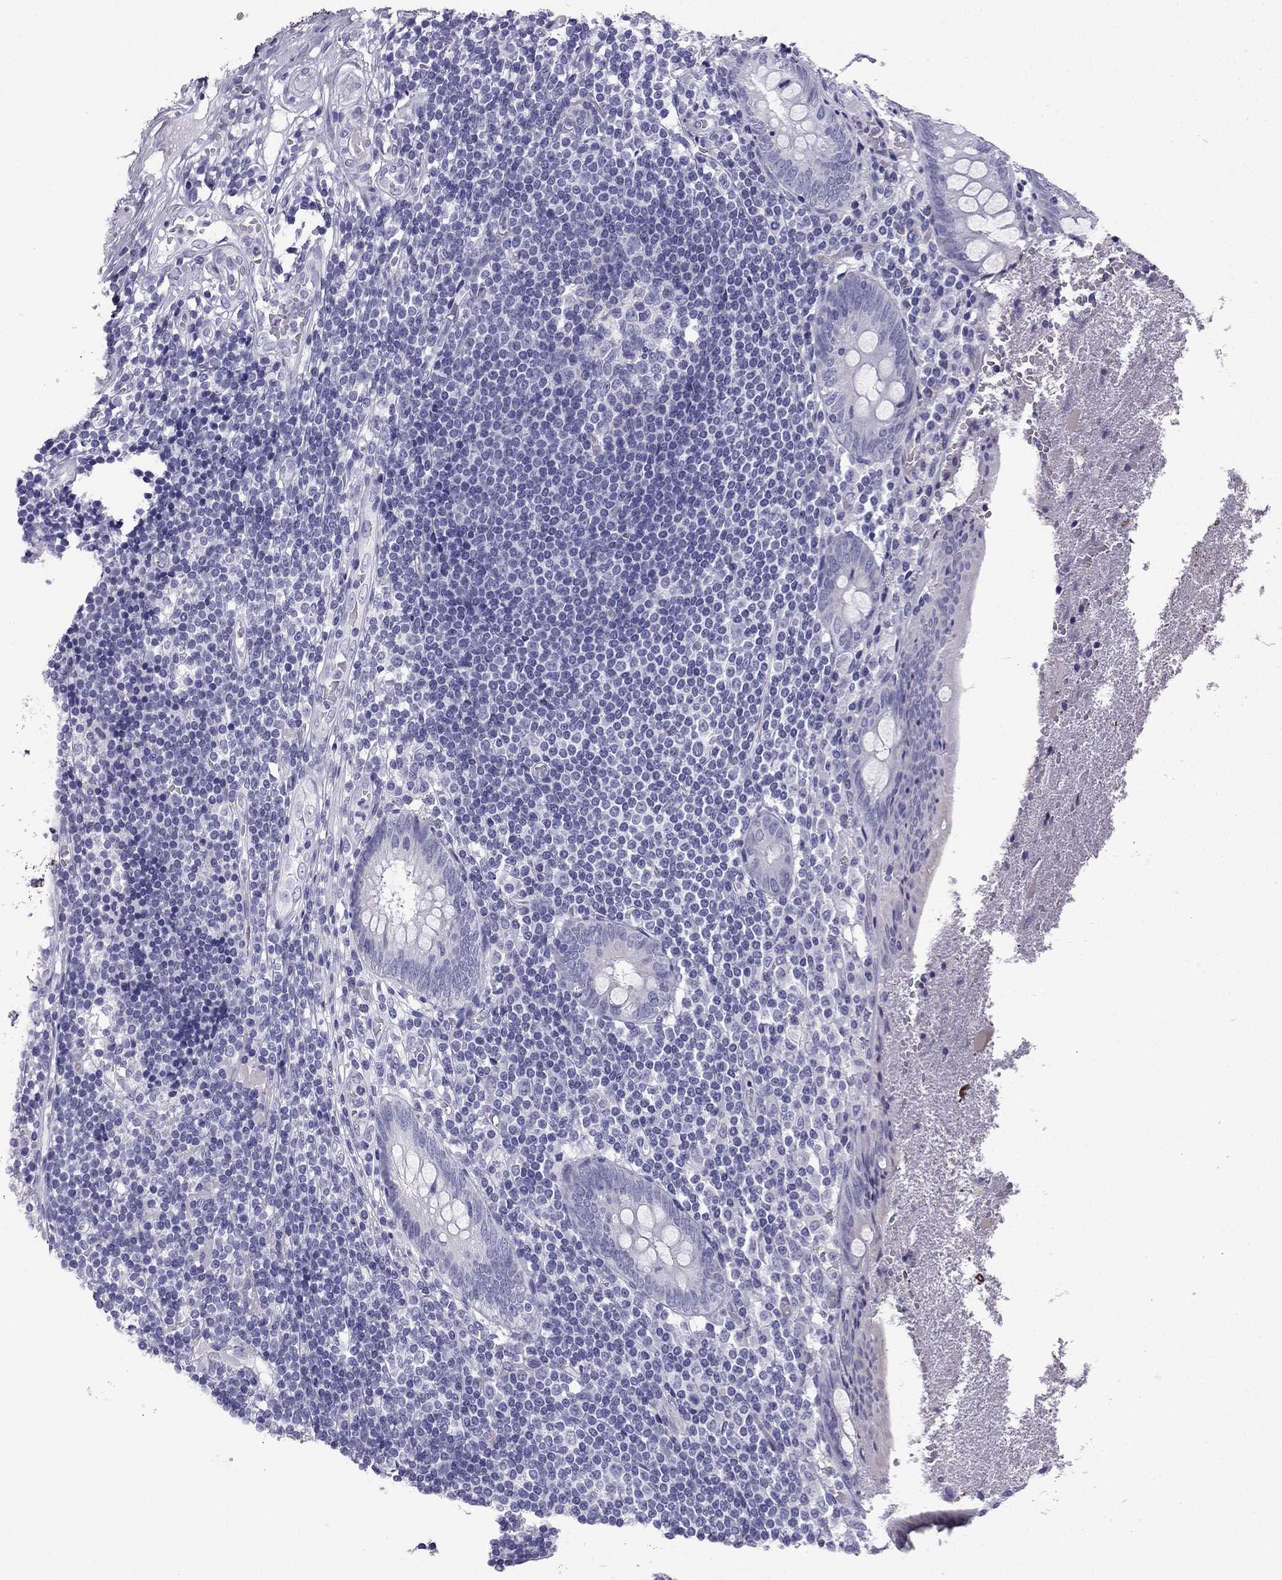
{"staining": {"intensity": "negative", "quantity": "none", "location": "none"}, "tissue": "appendix", "cell_type": "Glandular cells", "image_type": "normal", "snomed": [{"axis": "morphology", "description": "Normal tissue, NOS"}, {"axis": "topography", "description": "Appendix"}], "caption": "Protein analysis of normal appendix exhibits no significant positivity in glandular cells. (Brightfield microscopy of DAB (3,3'-diaminobenzidine) IHC at high magnification).", "gene": "GJA8", "patient": {"sex": "female", "age": 23}}